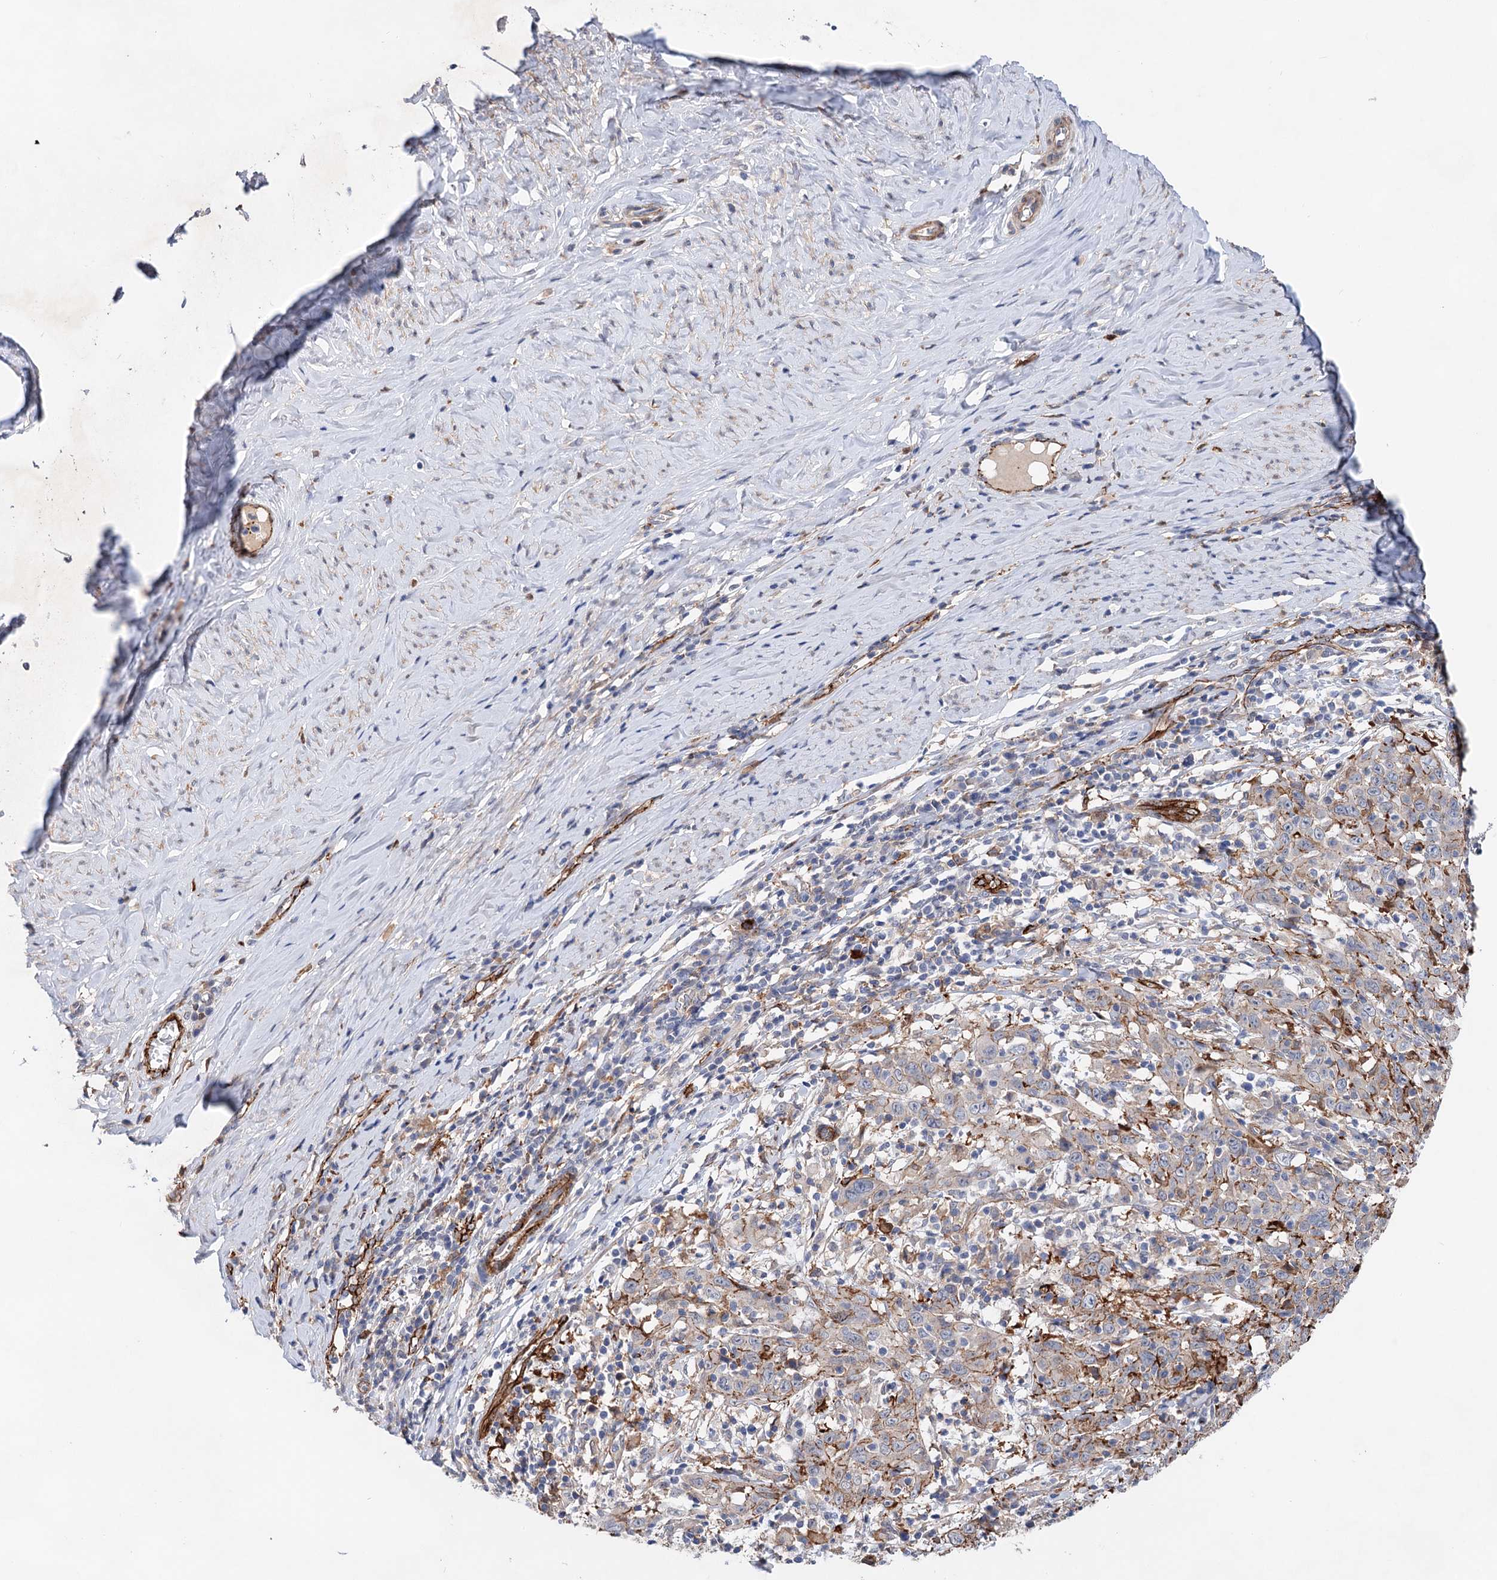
{"staining": {"intensity": "moderate", "quantity": "<25%", "location": "cytoplasmic/membranous"}, "tissue": "cervical cancer", "cell_type": "Tumor cells", "image_type": "cancer", "snomed": [{"axis": "morphology", "description": "Squamous cell carcinoma, NOS"}, {"axis": "topography", "description": "Cervix"}], "caption": "Immunohistochemical staining of cervical cancer (squamous cell carcinoma) demonstrates moderate cytoplasmic/membranous protein positivity in about <25% of tumor cells. The staining was performed using DAB to visualize the protein expression in brown, while the nuclei were stained in blue with hematoxylin (Magnification: 20x).", "gene": "TMTC3", "patient": {"sex": "female", "age": 46}}